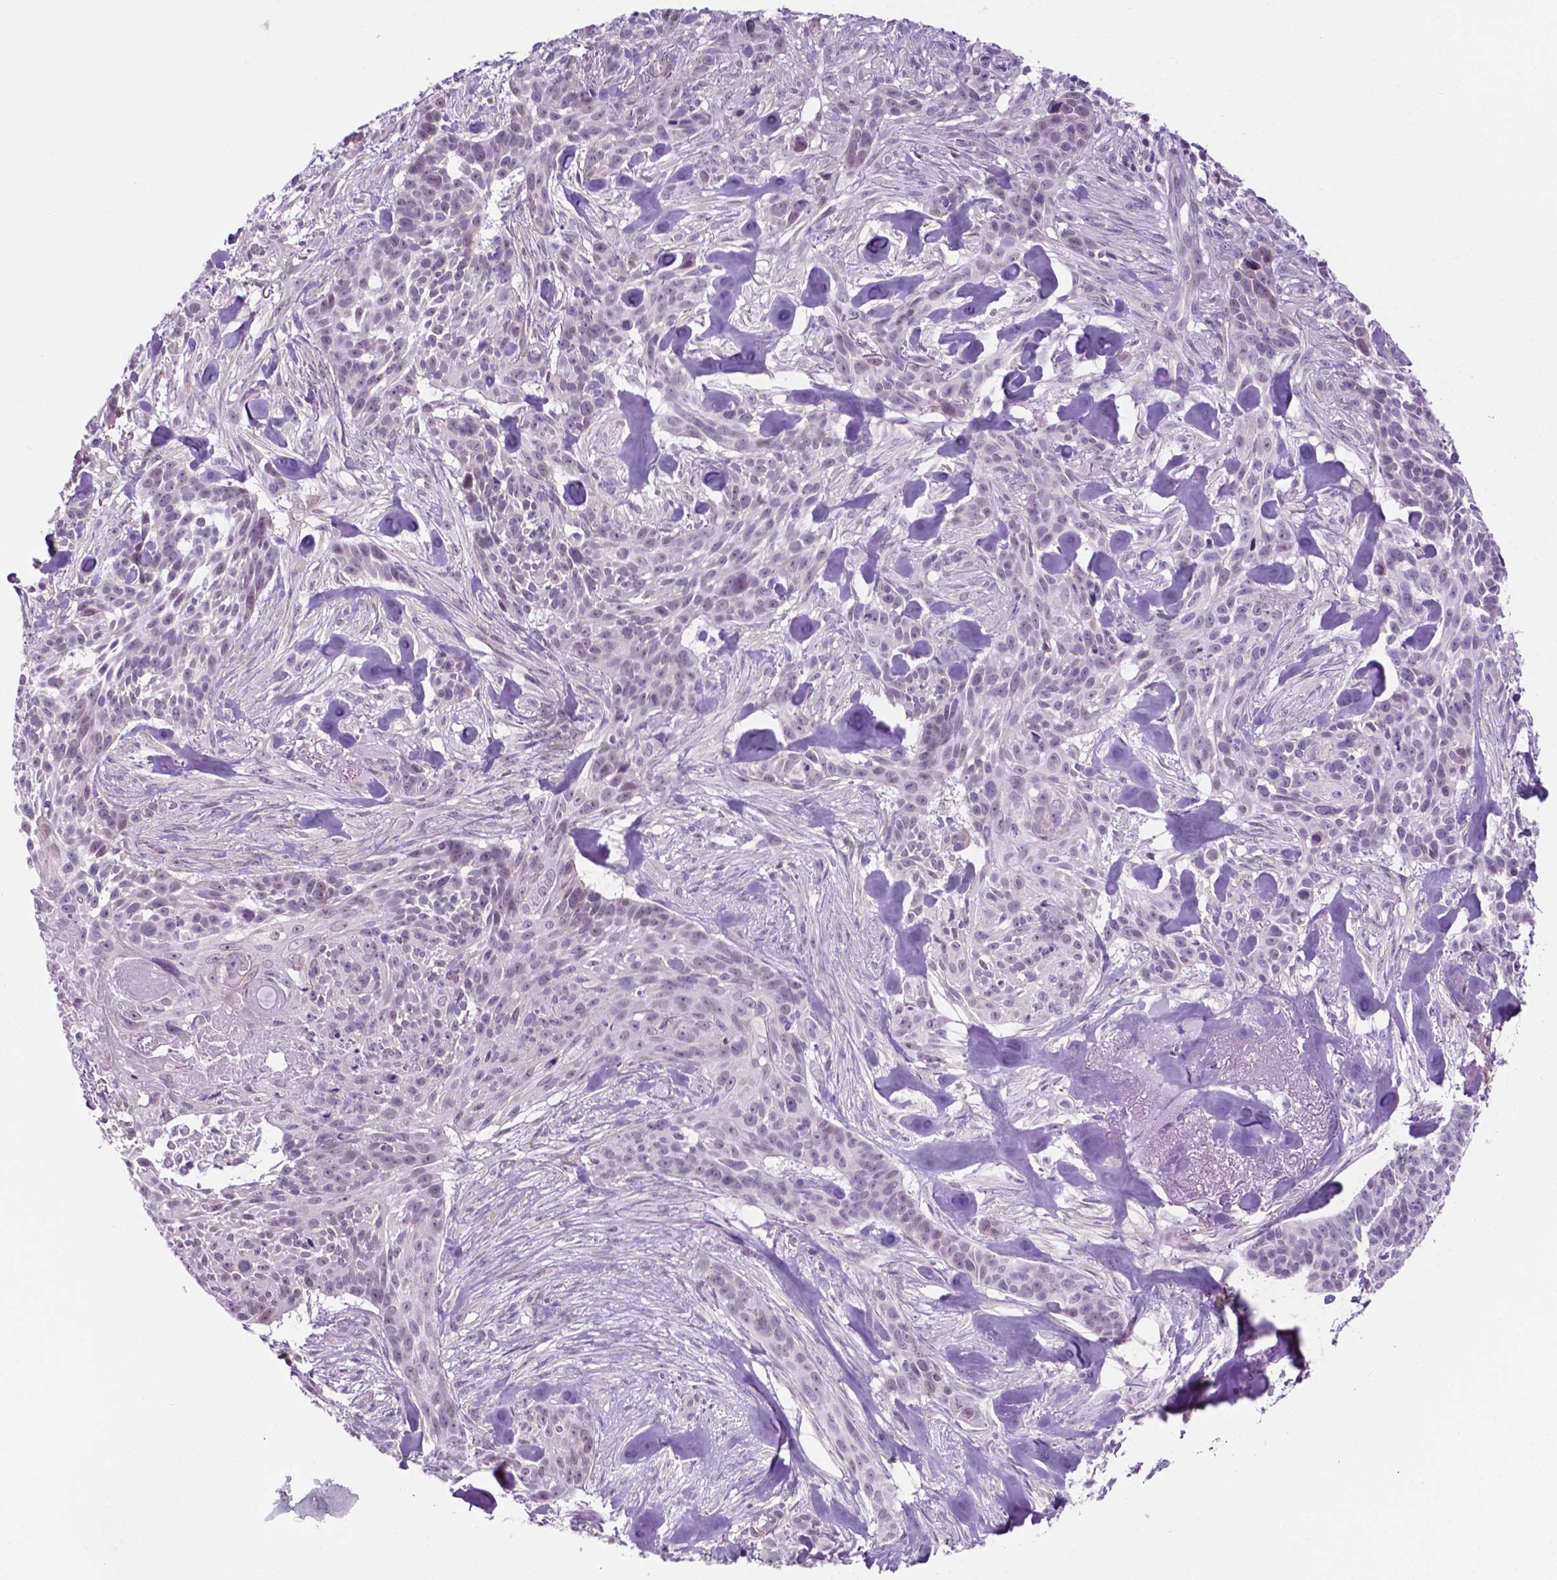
{"staining": {"intensity": "negative", "quantity": "none", "location": "none"}, "tissue": "skin cancer", "cell_type": "Tumor cells", "image_type": "cancer", "snomed": [{"axis": "morphology", "description": "Basal cell carcinoma"}, {"axis": "topography", "description": "Skin"}], "caption": "An image of skin cancer (basal cell carcinoma) stained for a protein reveals no brown staining in tumor cells. The staining is performed using DAB (3,3'-diaminobenzidine) brown chromogen with nuclei counter-stained in using hematoxylin.", "gene": "ACY3", "patient": {"sex": "male", "age": 87}}